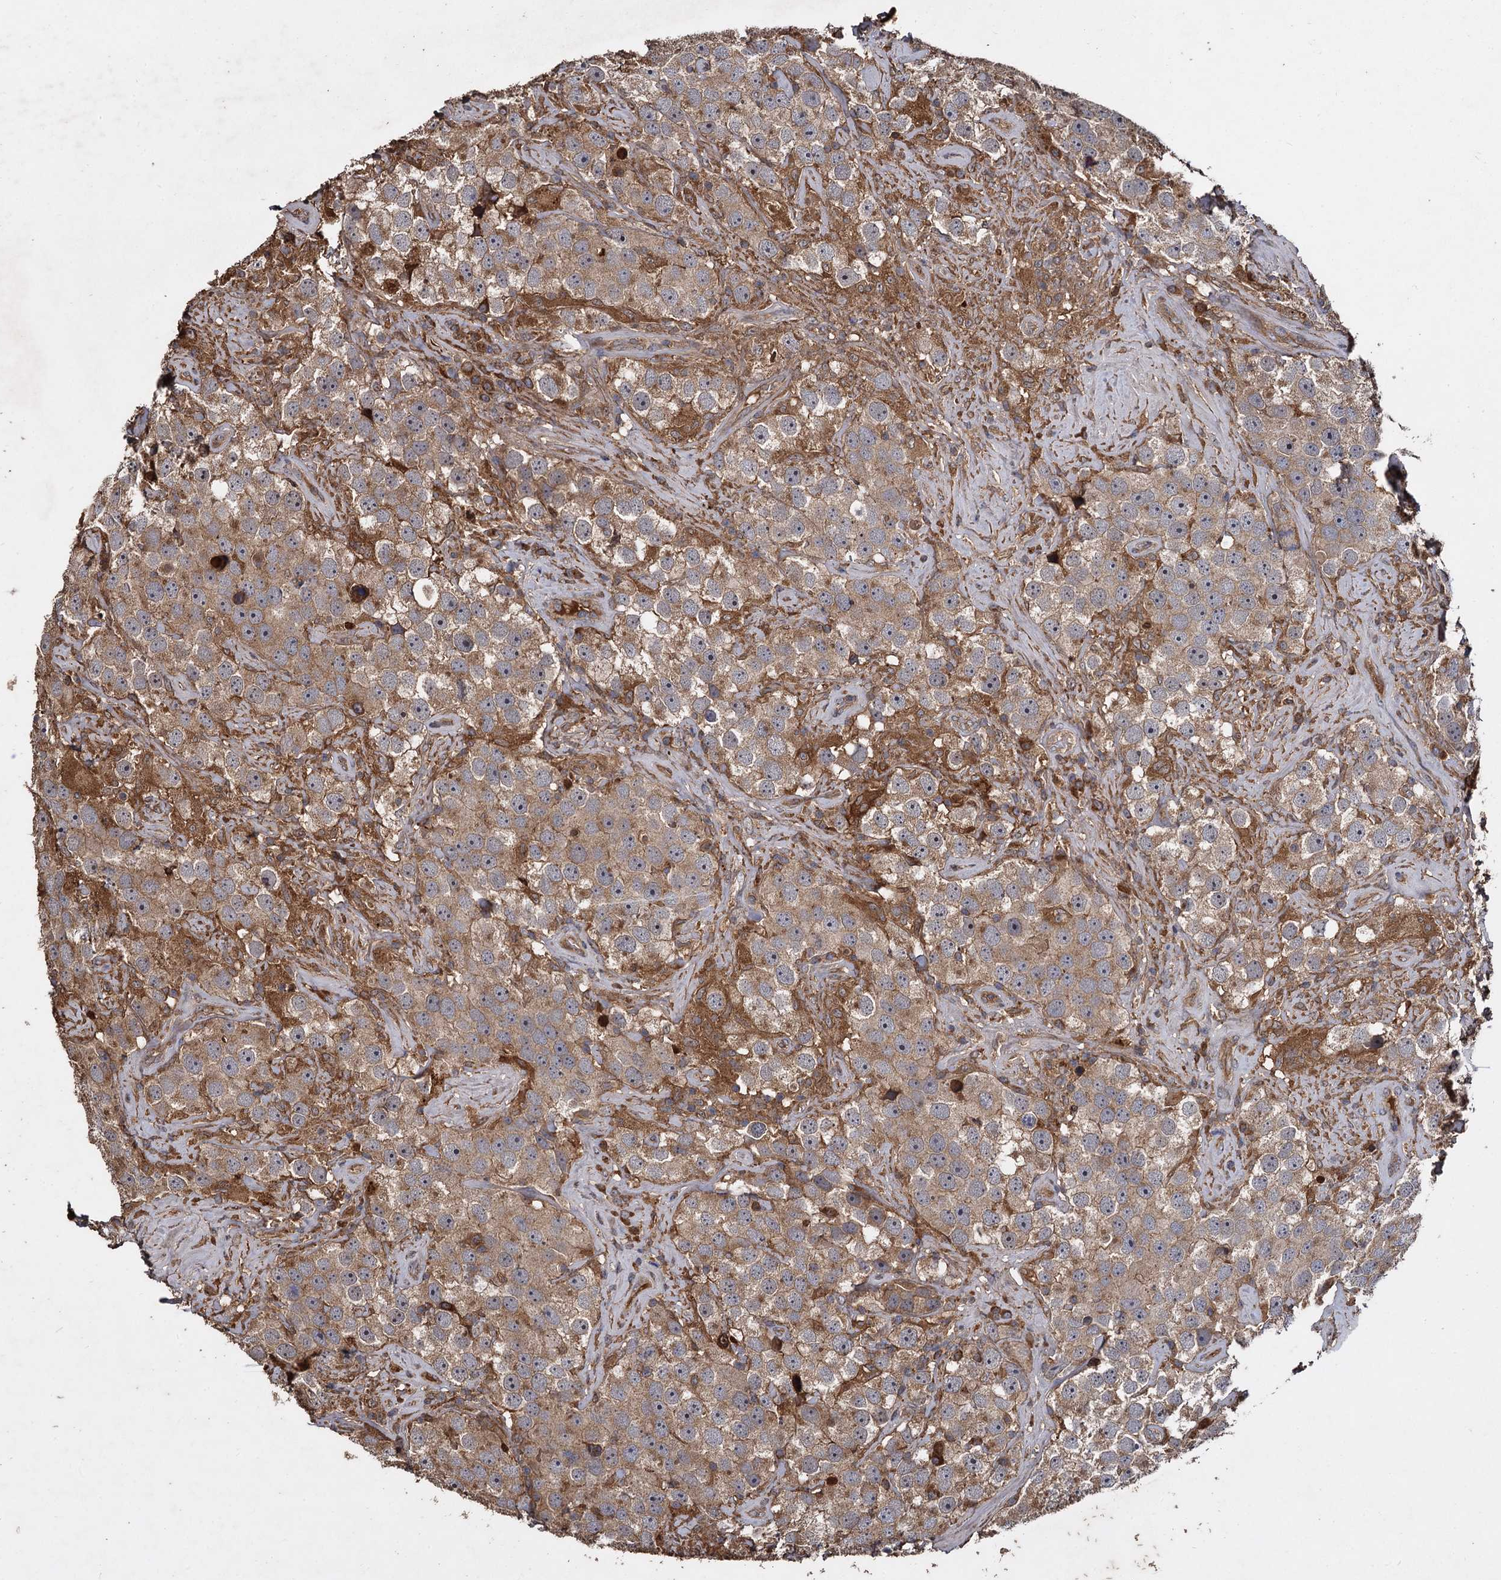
{"staining": {"intensity": "moderate", "quantity": ">75%", "location": "cytoplasmic/membranous"}, "tissue": "testis cancer", "cell_type": "Tumor cells", "image_type": "cancer", "snomed": [{"axis": "morphology", "description": "Seminoma, NOS"}, {"axis": "topography", "description": "Testis"}], "caption": "Immunohistochemistry (DAB) staining of testis cancer exhibits moderate cytoplasmic/membranous protein expression in about >75% of tumor cells. (brown staining indicates protein expression, while blue staining denotes nuclei).", "gene": "GCLC", "patient": {"sex": "male", "age": 49}}